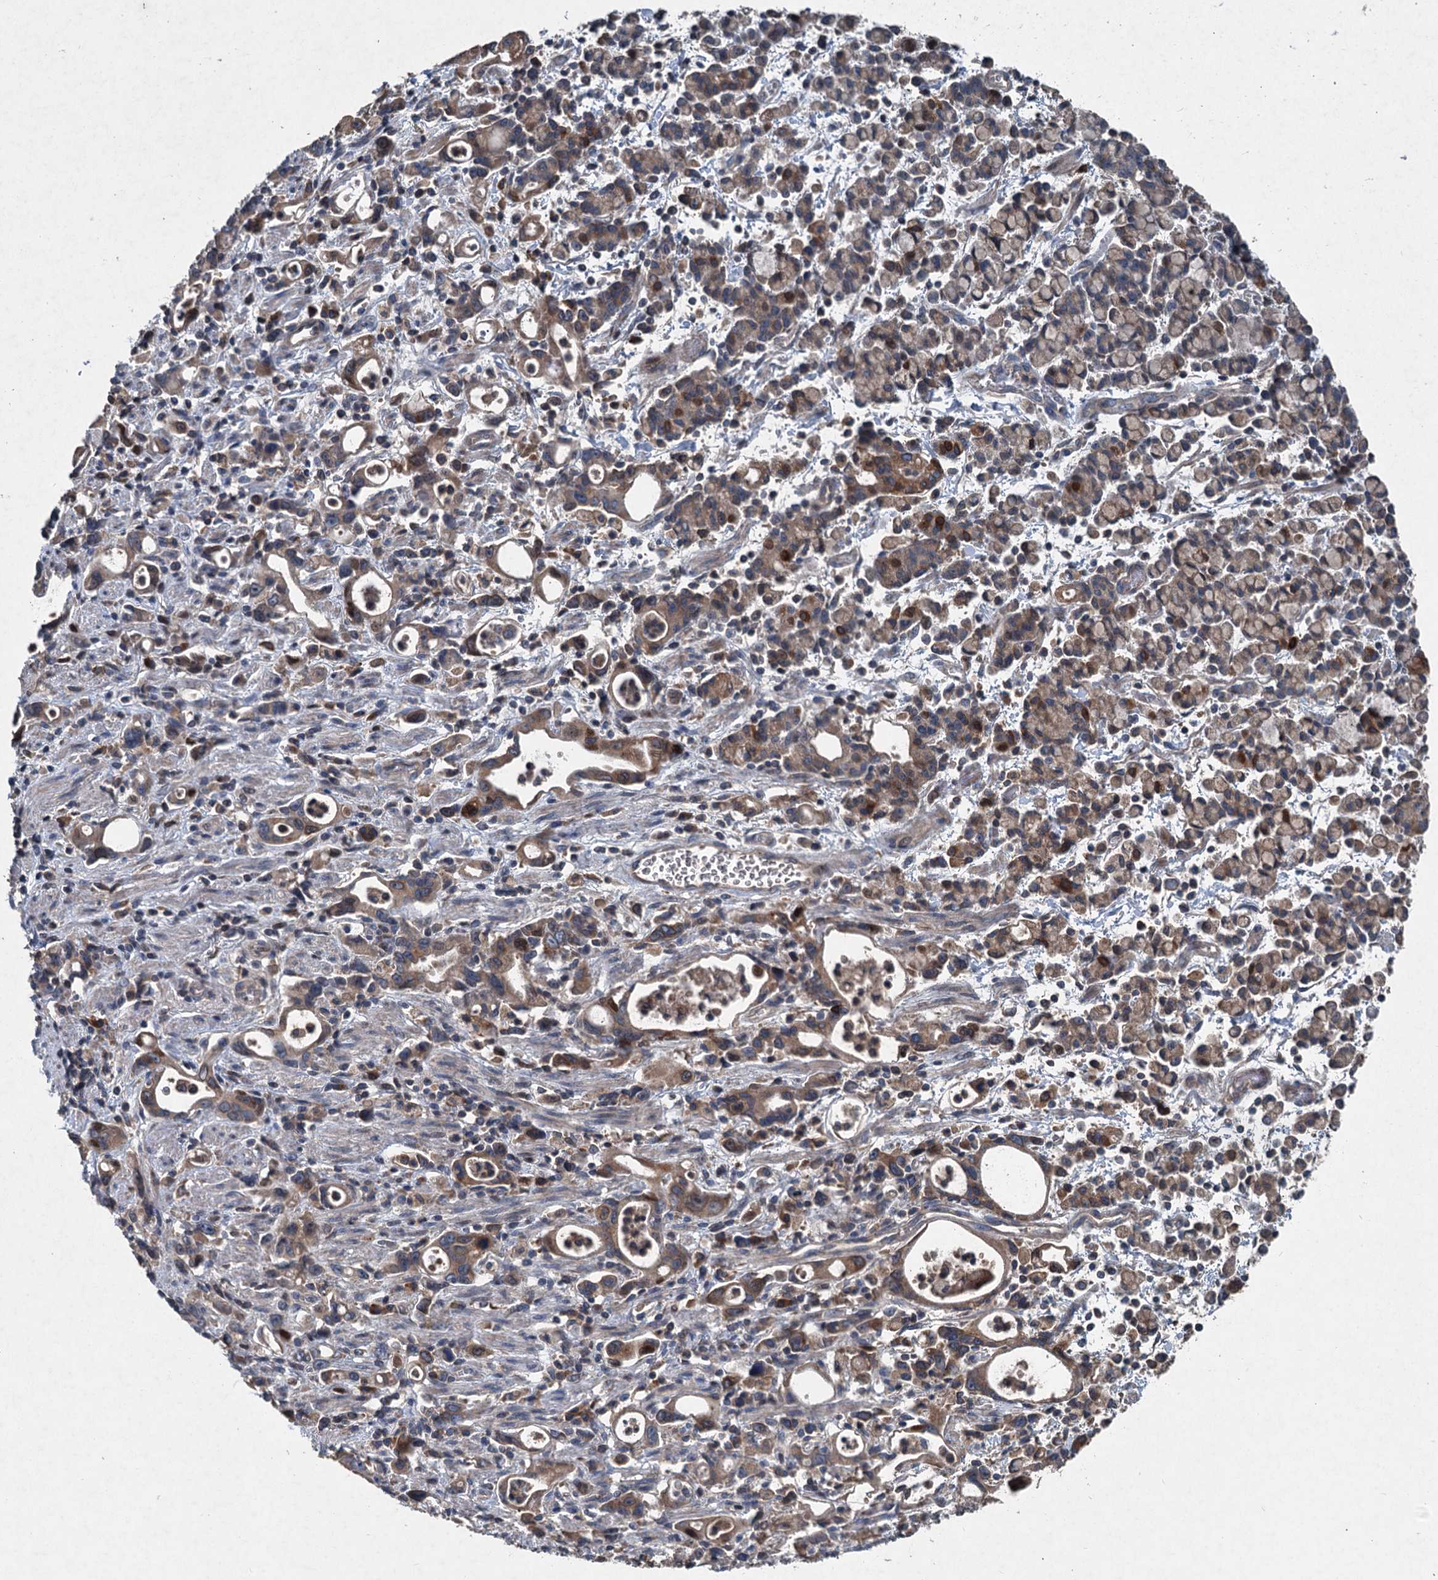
{"staining": {"intensity": "moderate", "quantity": ">75%", "location": "cytoplasmic/membranous"}, "tissue": "stomach cancer", "cell_type": "Tumor cells", "image_type": "cancer", "snomed": [{"axis": "morphology", "description": "Adenocarcinoma, NOS"}, {"axis": "topography", "description": "Stomach, lower"}], "caption": "An IHC micrograph of neoplastic tissue is shown. Protein staining in brown labels moderate cytoplasmic/membranous positivity in adenocarcinoma (stomach) within tumor cells. The staining is performed using DAB brown chromogen to label protein expression. The nuclei are counter-stained blue using hematoxylin.", "gene": "TAPBPL", "patient": {"sex": "female", "age": 43}}